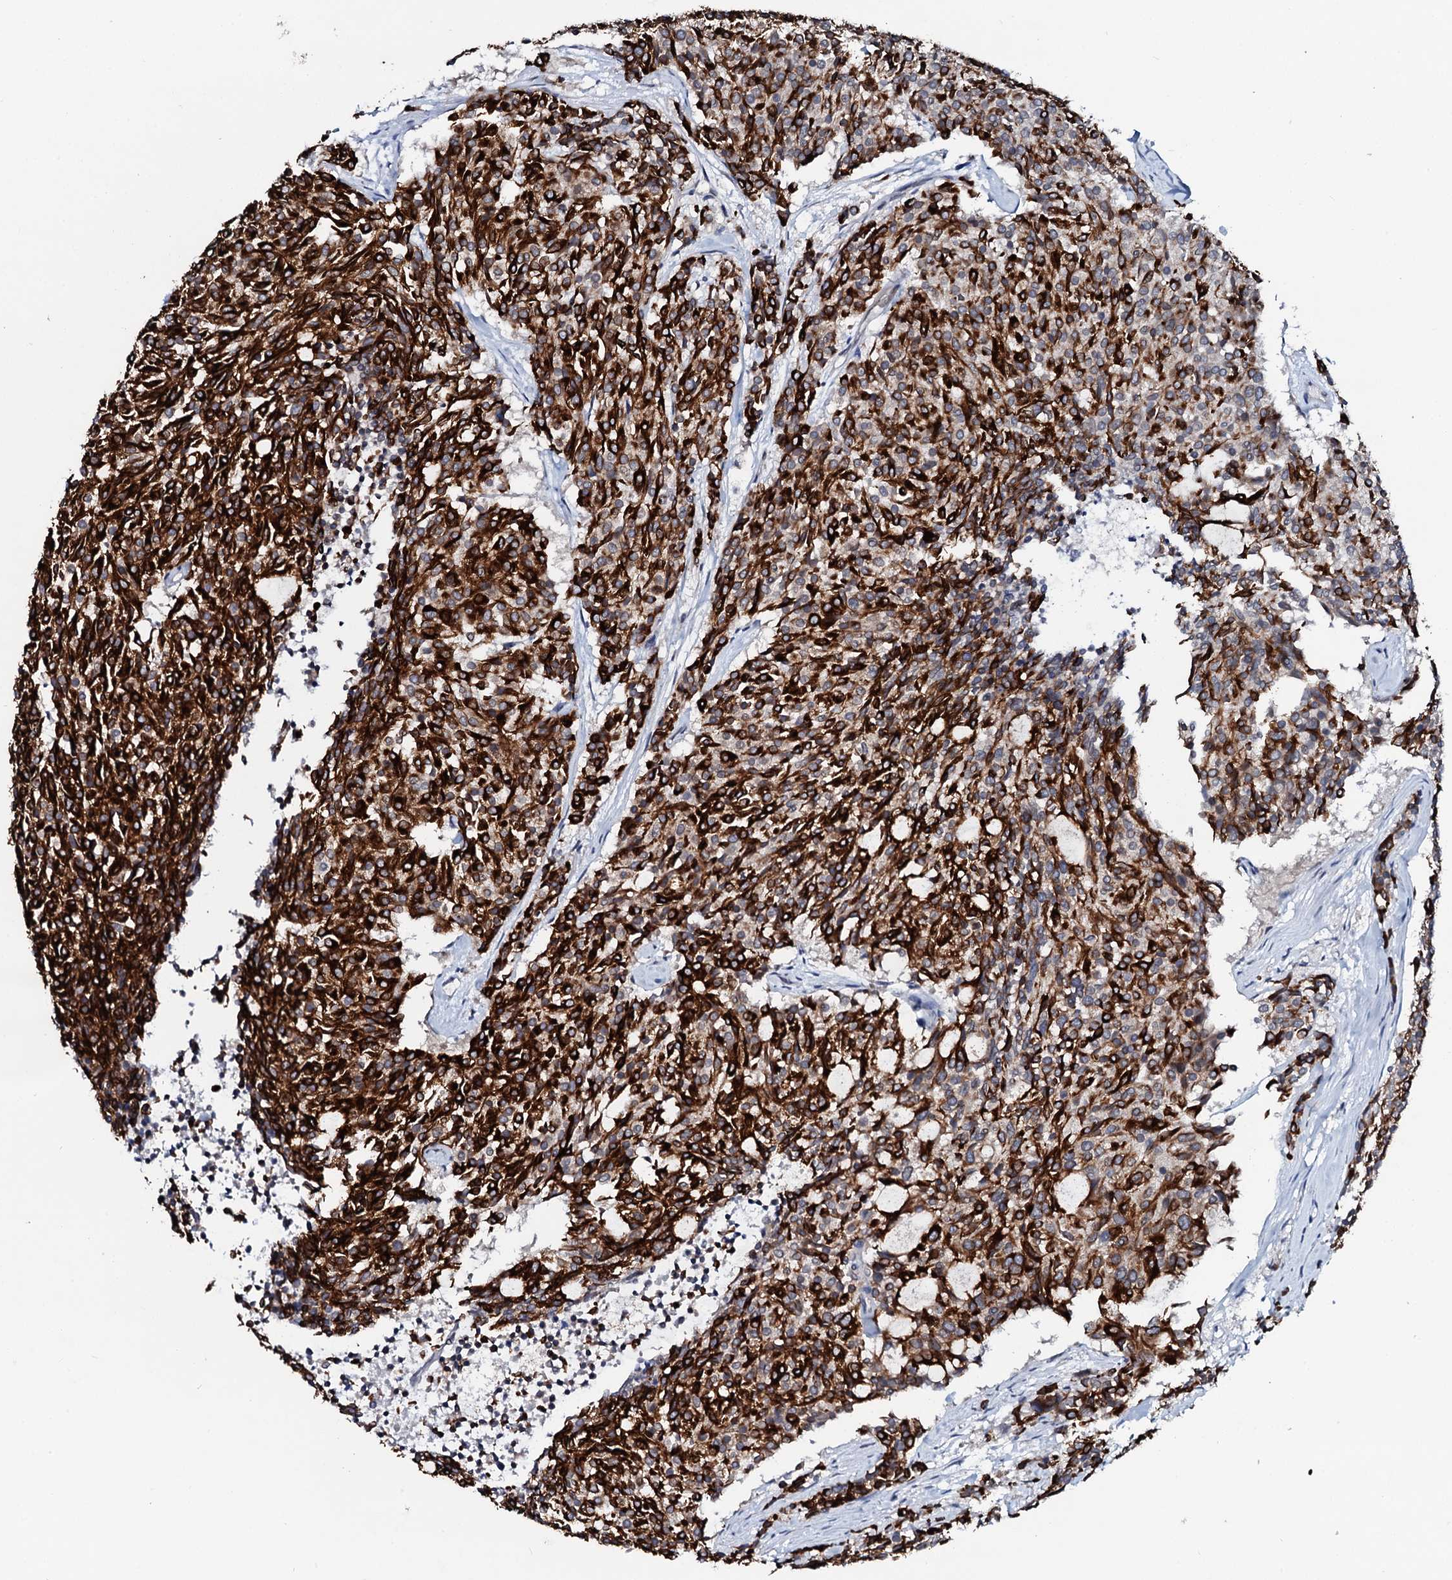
{"staining": {"intensity": "strong", "quantity": "25%-75%", "location": "cytoplasmic/membranous"}, "tissue": "carcinoid", "cell_type": "Tumor cells", "image_type": "cancer", "snomed": [{"axis": "morphology", "description": "Carcinoid, malignant, NOS"}, {"axis": "topography", "description": "Pancreas"}], "caption": "Strong cytoplasmic/membranous staining is present in about 25%-75% of tumor cells in carcinoid (malignant).", "gene": "SNTA1", "patient": {"sex": "female", "age": 54}}